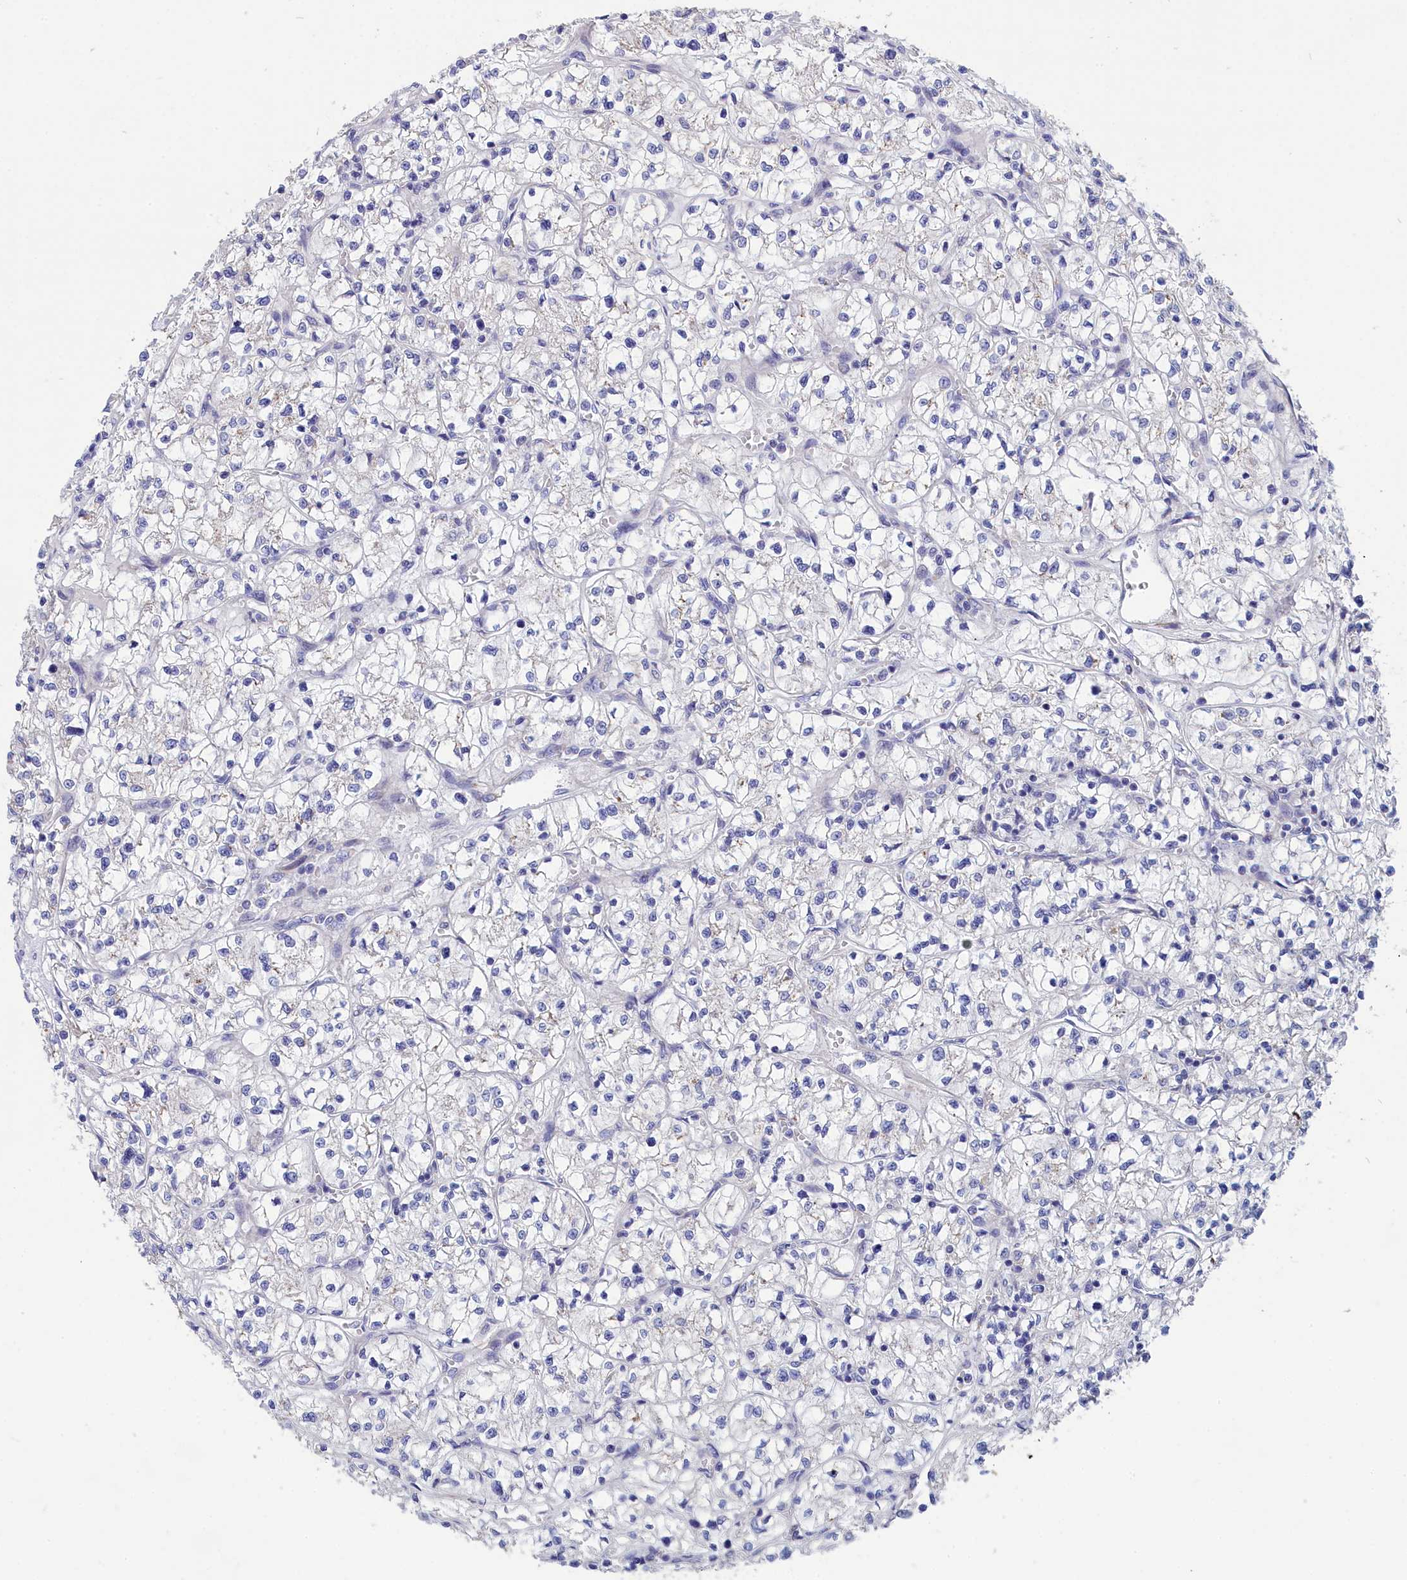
{"staining": {"intensity": "negative", "quantity": "none", "location": "none"}, "tissue": "renal cancer", "cell_type": "Tumor cells", "image_type": "cancer", "snomed": [{"axis": "morphology", "description": "Adenocarcinoma, NOS"}, {"axis": "topography", "description": "Kidney"}], "caption": "Renal adenocarcinoma was stained to show a protein in brown. There is no significant expression in tumor cells.", "gene": "TUBGCP4", "patient": {"sex": "female", "age": 64}}